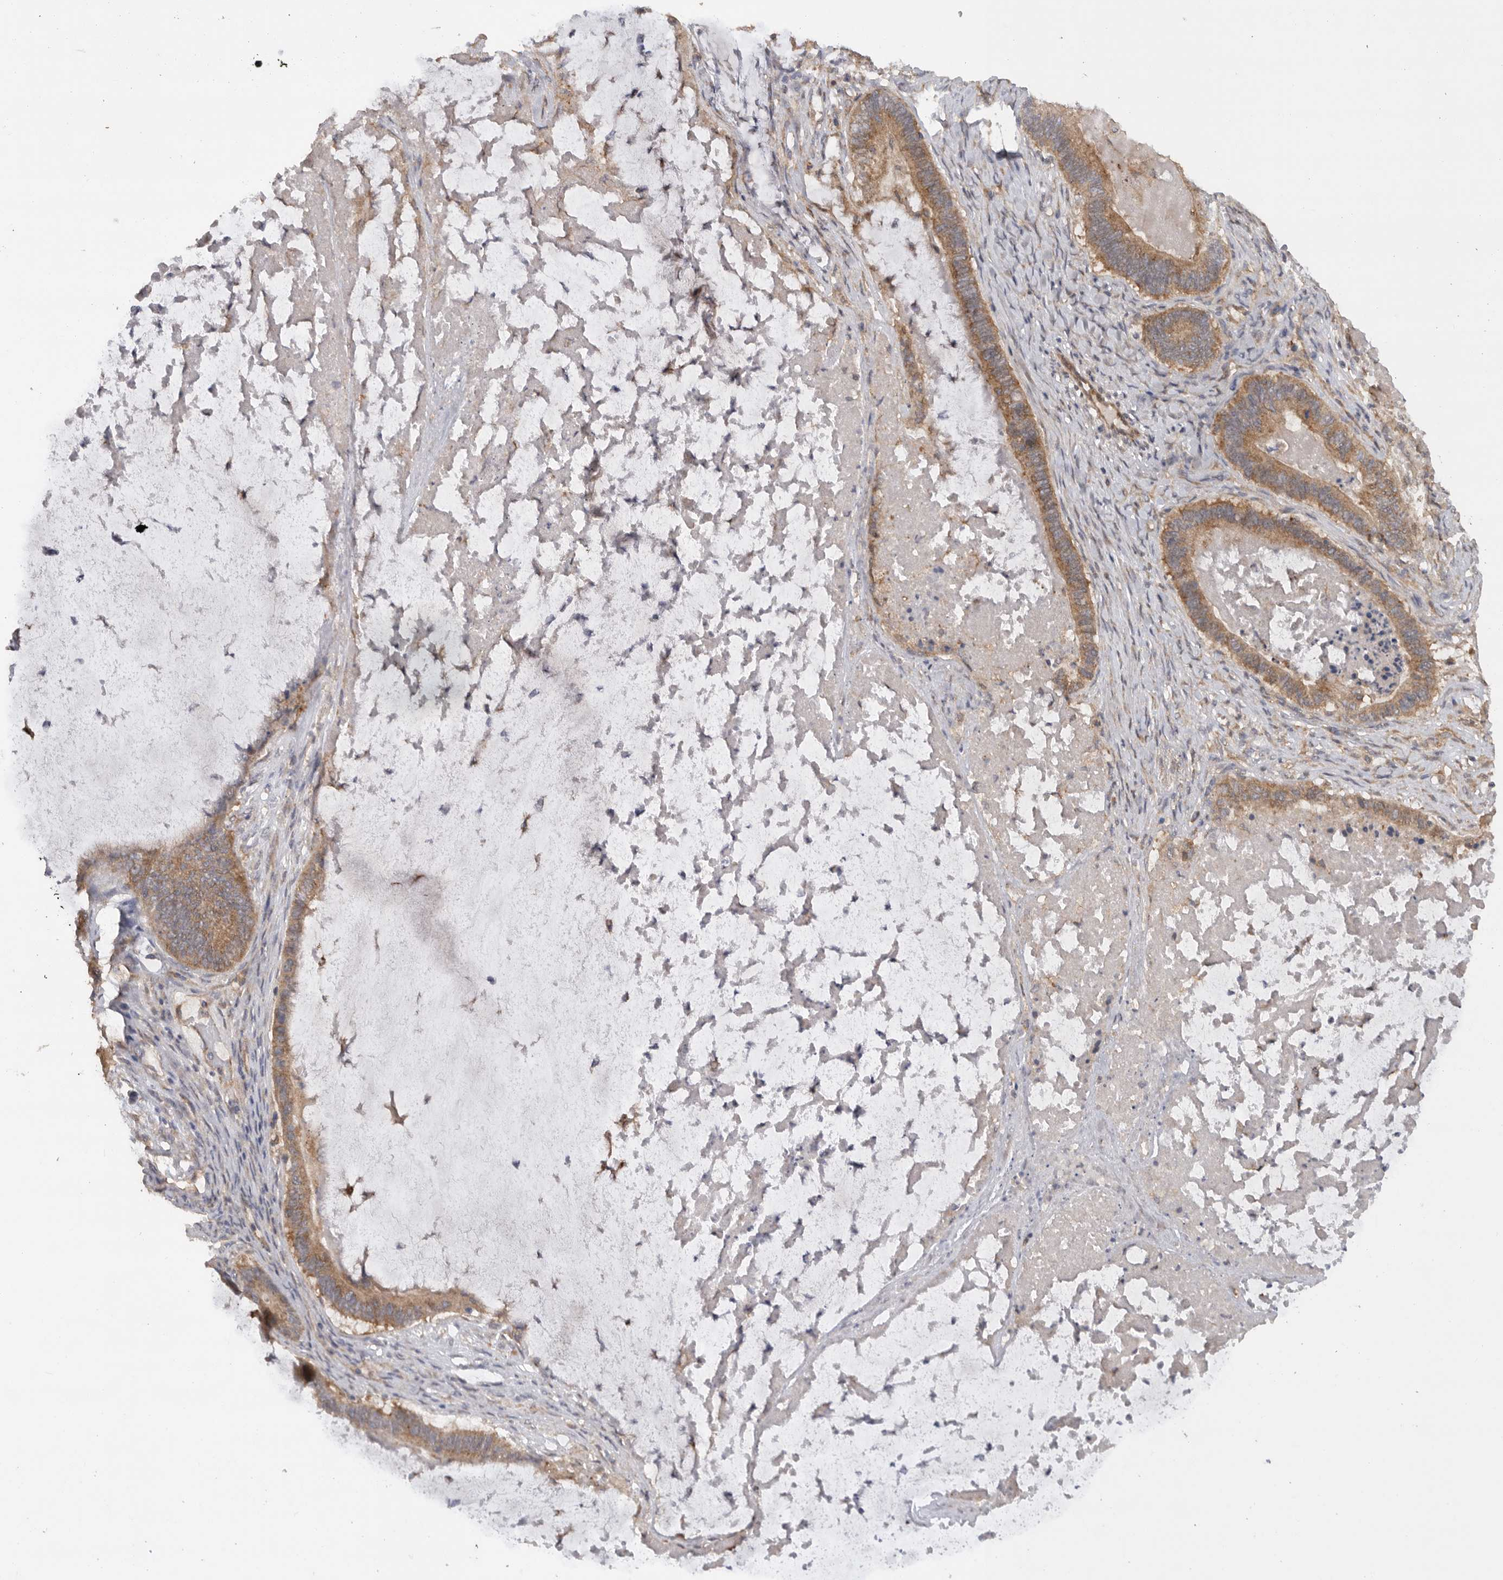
{"staining": {"intensity": "moderate", "quantity": ">75%", "location": "cytoplasmic/membranous"}, "tissue": "ovarian cancer", "cell_type": "Tumor cells", "image_type": "cancer", "snomed": [{"axis": "morphology", "description": "Cystadenocarcinoma, mucinous, NOS"}, {"axis": "topography", "description": "Ovary"}], "caption": "An image showing moderate cytoplasmic/membranous expression in approximately >75% of tumor cells in ovarian cancer, as visualized by brown immunohistochemical staining.", "gene": "PODXL2", "patient": {"sex": "female", "age": 61}}